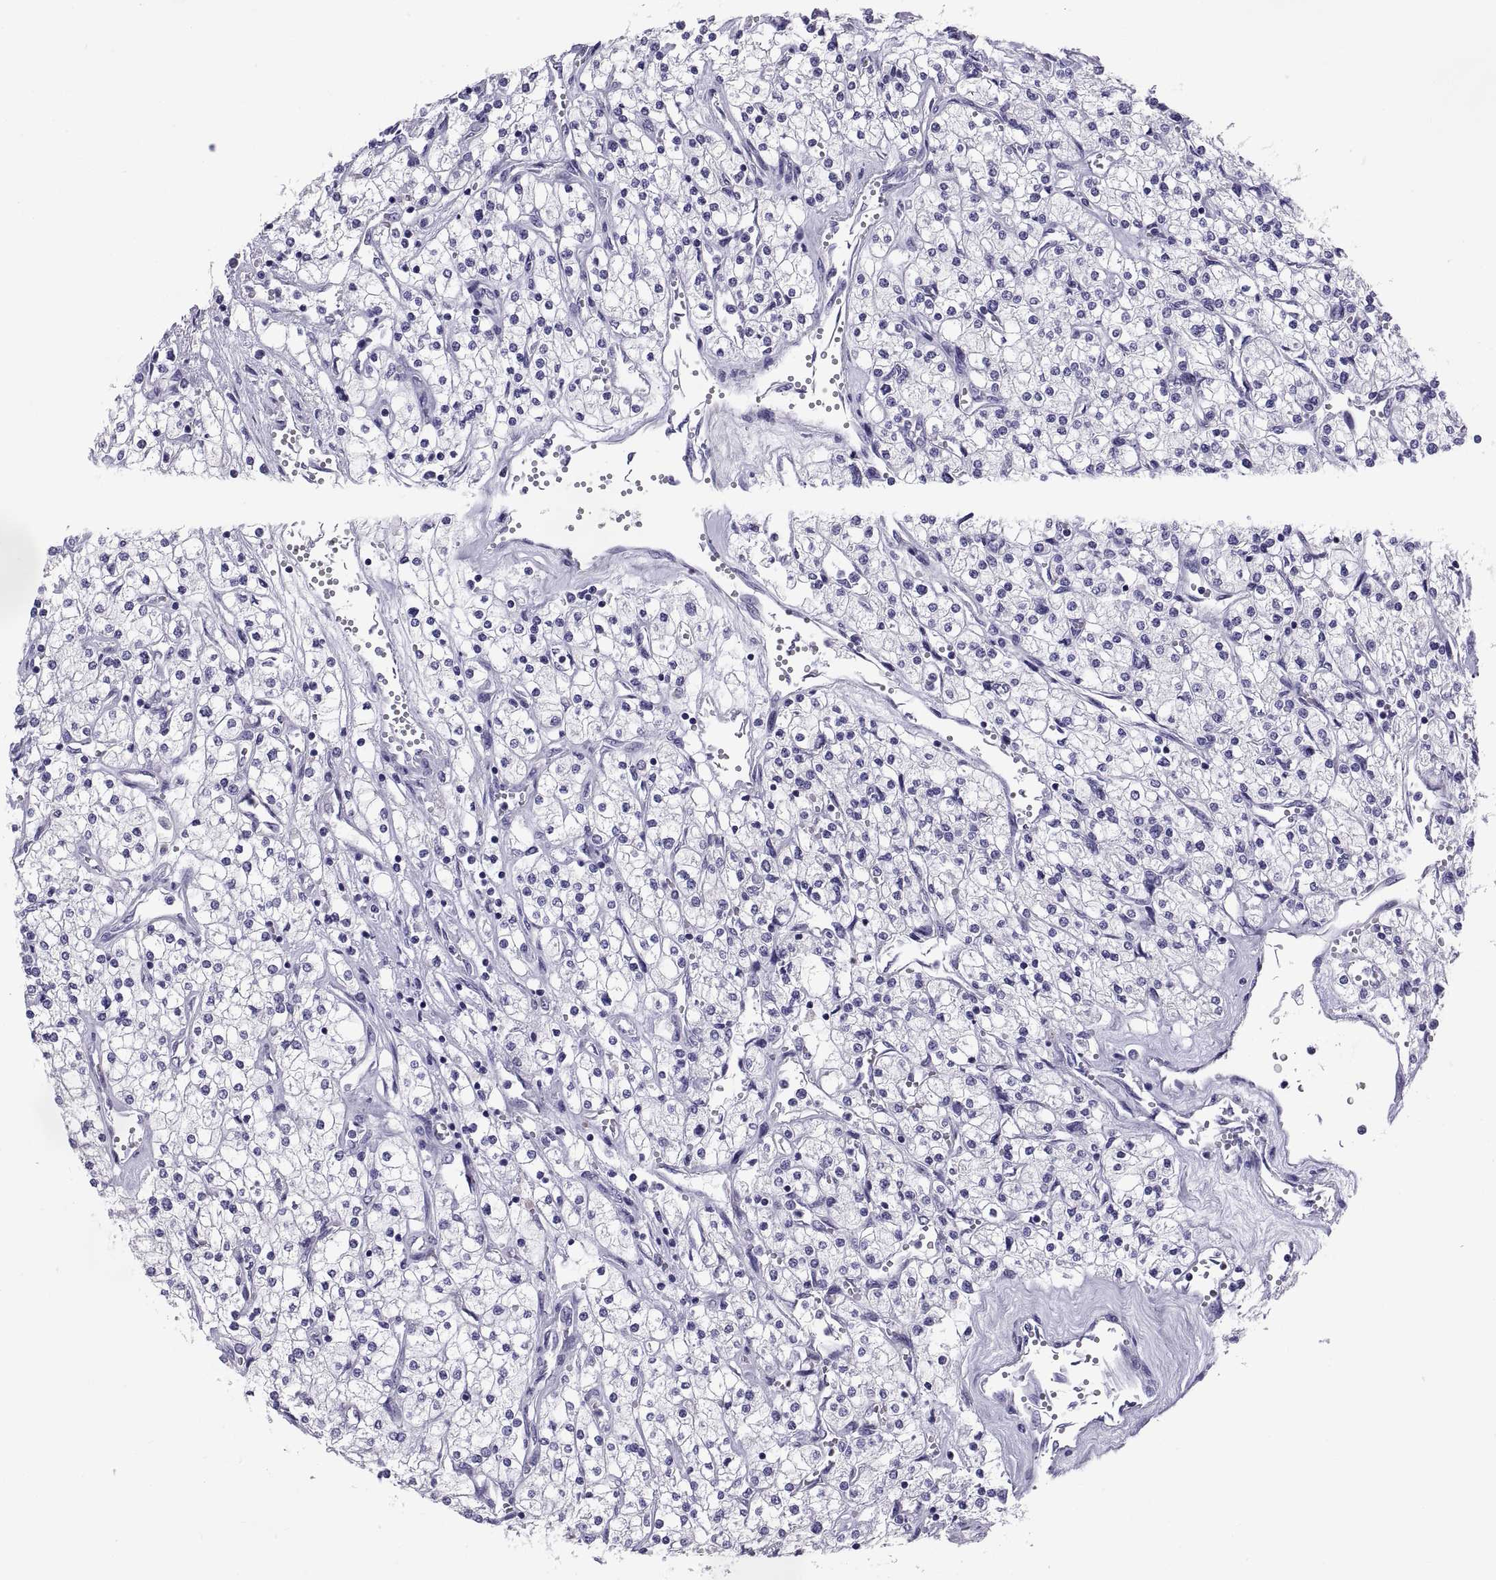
{"staining": {"intensity": "negative", "quantity": "none", "location": "none"}, "tissue": "renal cancer", "cell_type": "Tumor cells", "image_type": "cancer", "snomed": [{"axis": "morphology", "description": "Adenocarcinoma, NOS"}, {"axis": "topography", "description": "Kidney"}], "caption": "This is a micrograph of IHC staining of adenocarcinoma (renal), which shows no positivity in tumor cells. Nuclei are stained in blue.", "gene": "RNASE12", "patient": {"sex": "male", "age": 80}}